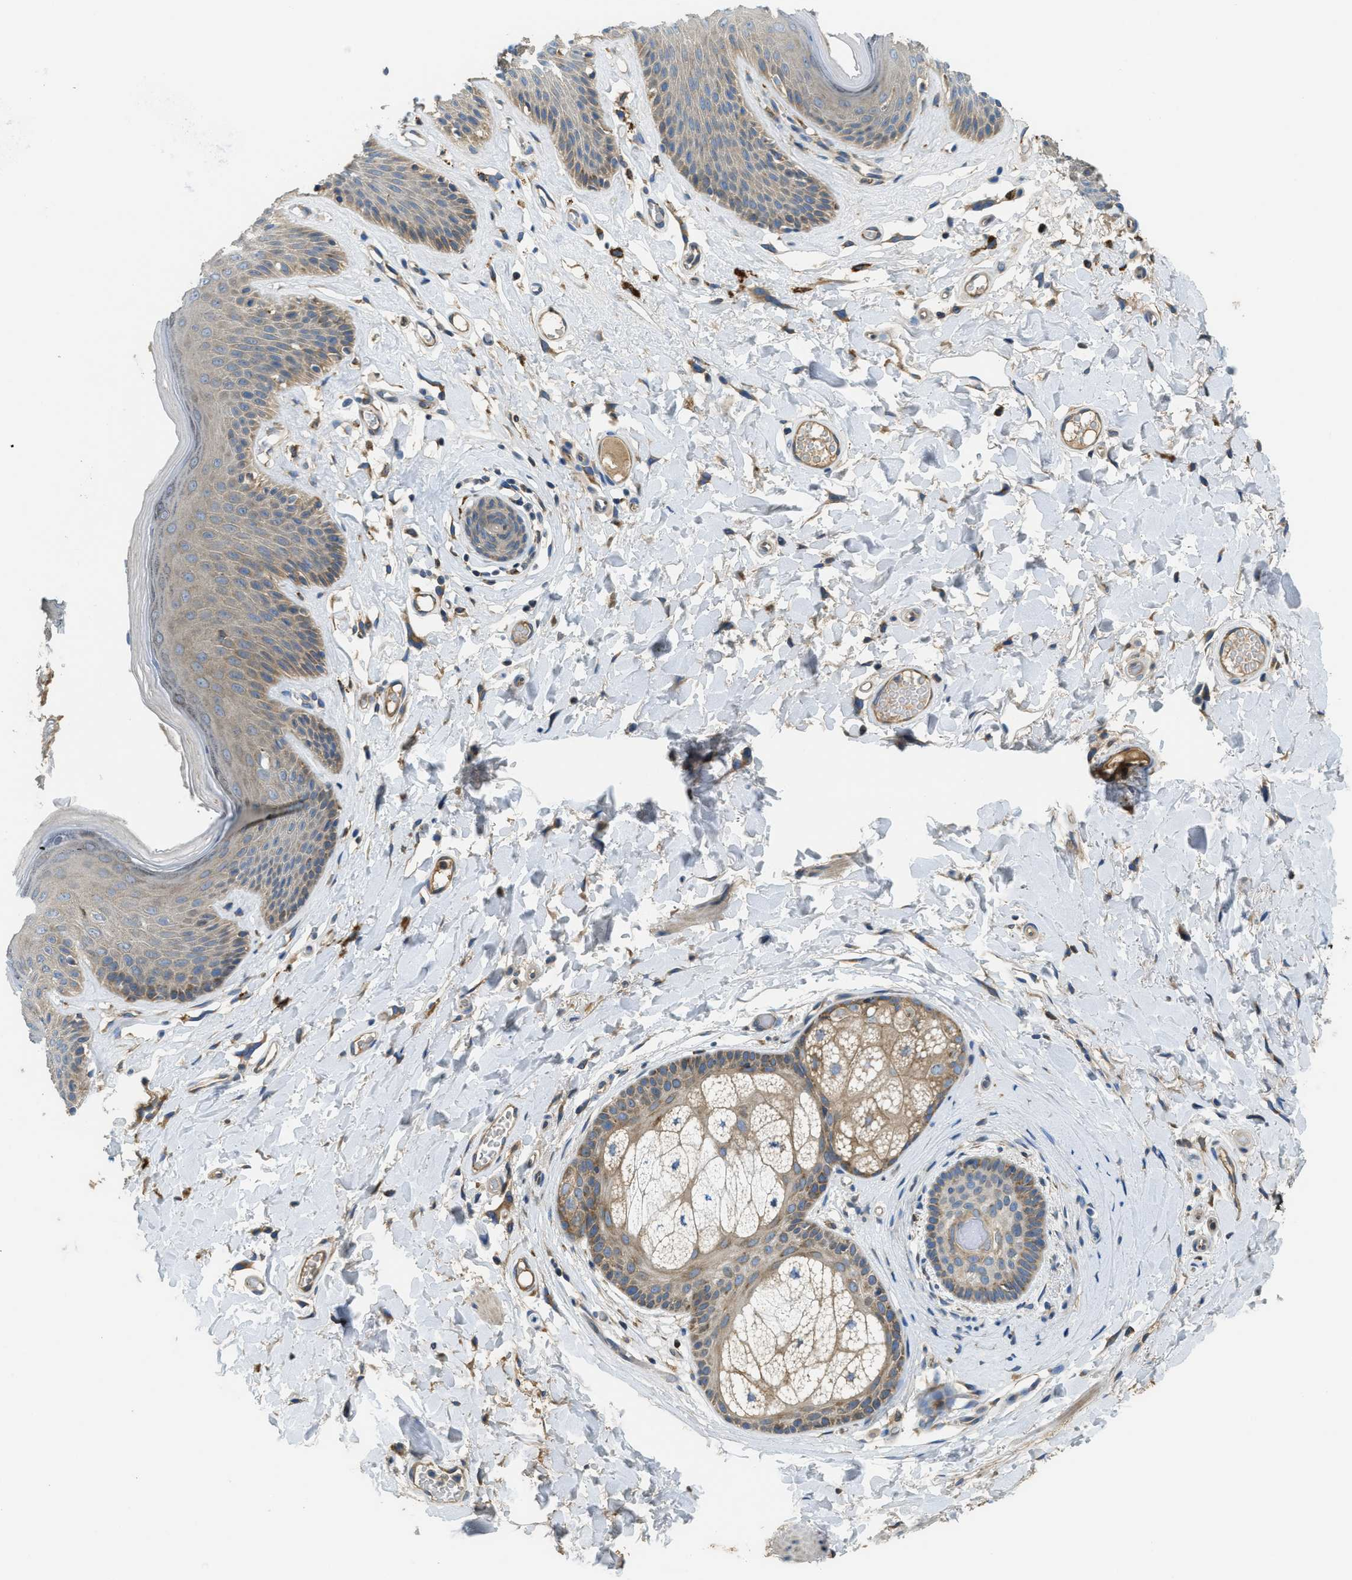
{"staining": {"intensity": "weak", "quantity": "25%-75%", "location": "cytoplasmic/membranous"}, "tissue": "skin", "cell_type": "Epidermal cells", "image_type": "normal", "snomed": [{"axis": "morphology", "description": "Normal tissue, NOS"}, {"axis": "topography", "description": "Vulva"}], "caption": "Protein expression analysis of benign skin demonstrates weak cytoplasmic/membranous expression in approximately 25%-75% of epidermal cells. Nuclei are stained in blue.", "gene": "SSR1", "patient": {"sex": "female", "age": 73}}